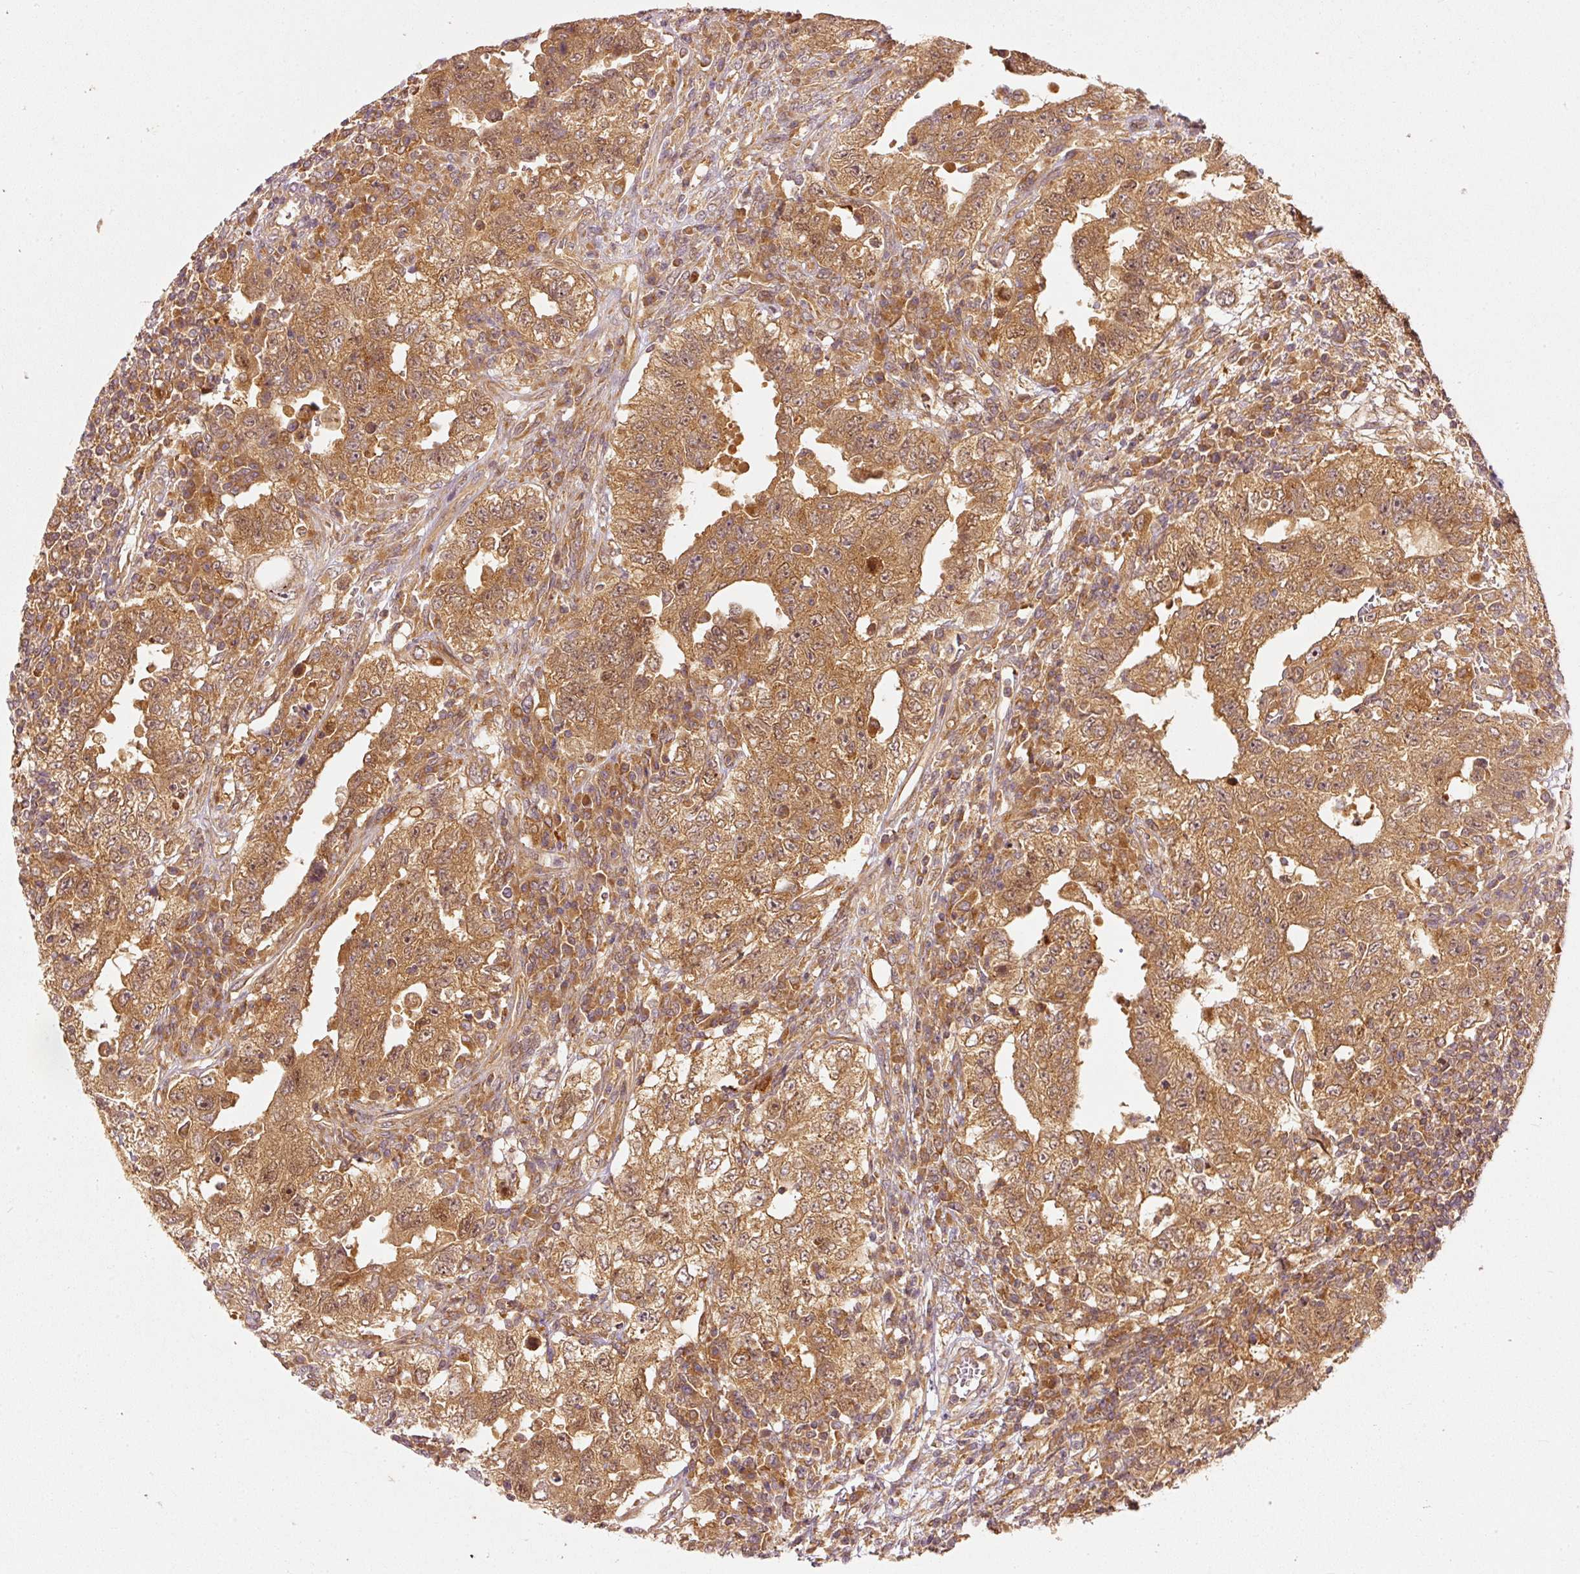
{"staining": {"intensity": "moderate", "quantity": ">75%", "location": "cytoplasmic/membranous"}, "tissue": "testis cancer", "cell_type": "Tumor cells", "image_type": "cancer", "snomed": [{"axis": "morphology", "description": "Carcinoma, Embryonal, NOS"}, {"axis": "topography", "description": "Testis"}], "caption": "The histopathology image shows immunohistochemical staining of testis embryonal carcinoma. There is moderate cytoplasmic/membranous staining is identified in about >75% of tumor cells.", "gene": "EIF3B", "patient": {"sex": "male", "age": 26}}